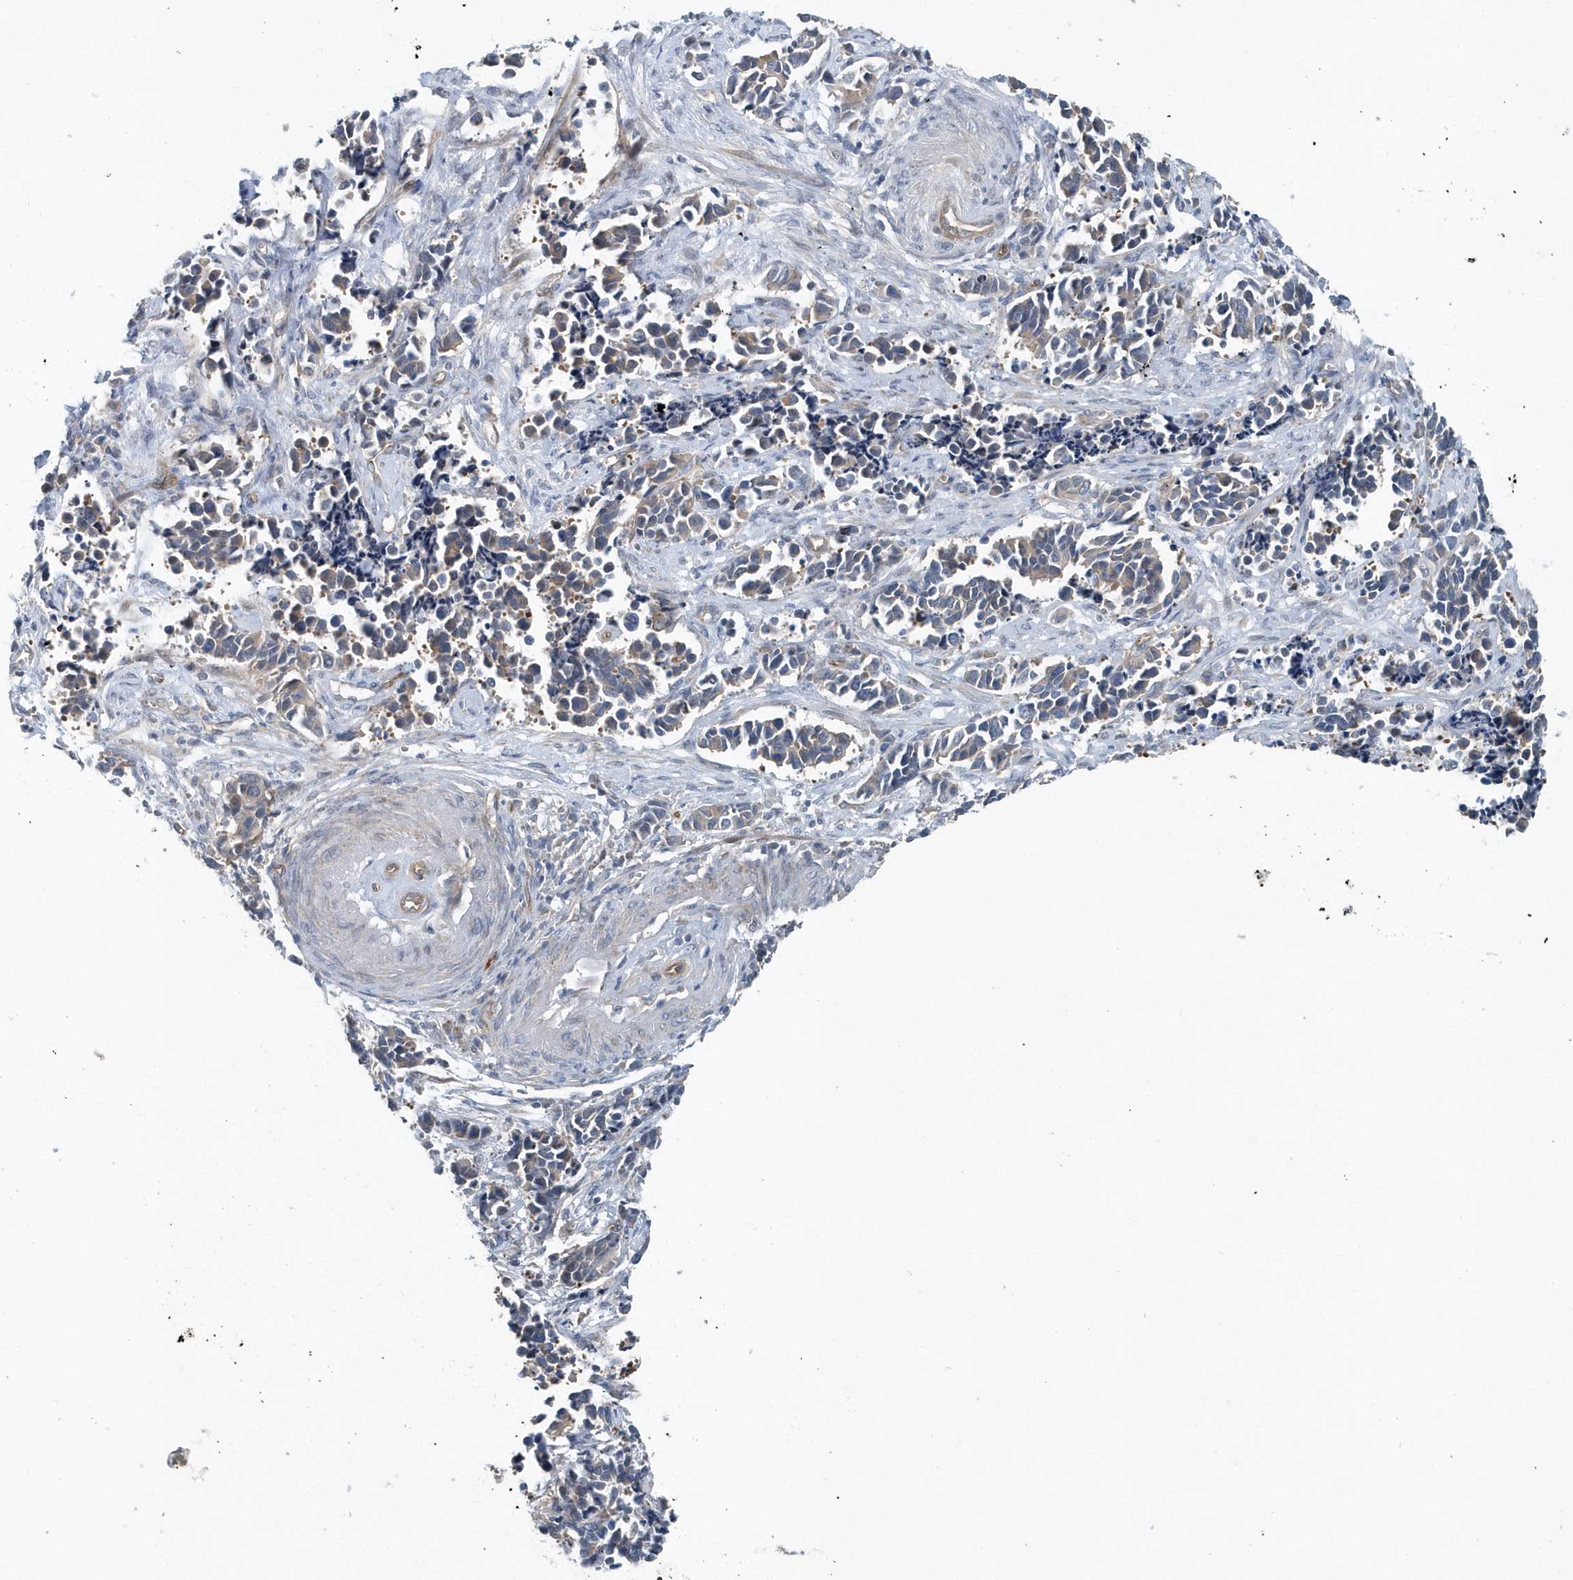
{"staining": {"intensity": "weak", "quantity": "<25%", "location": "cytoplasmic/membranous"}, "tissue": "cervical cancer", "cell_type": "Tumor cells", "image_type": "cancer", "snomed": [{"axis": "morphology", "description": "Normal tissue, NOS"}, {"axis": "morphology", "description": "Squamous cell carcinoma, NOS"}, {"axis": "topography", "description": "Cervix"}], "caption": "Protein analysis of cervical squamous cell carcinoma demonstrates no significant expression in tumor cells.", "gene": "MCC", "patient": {"sex": "female", "age": 35}}